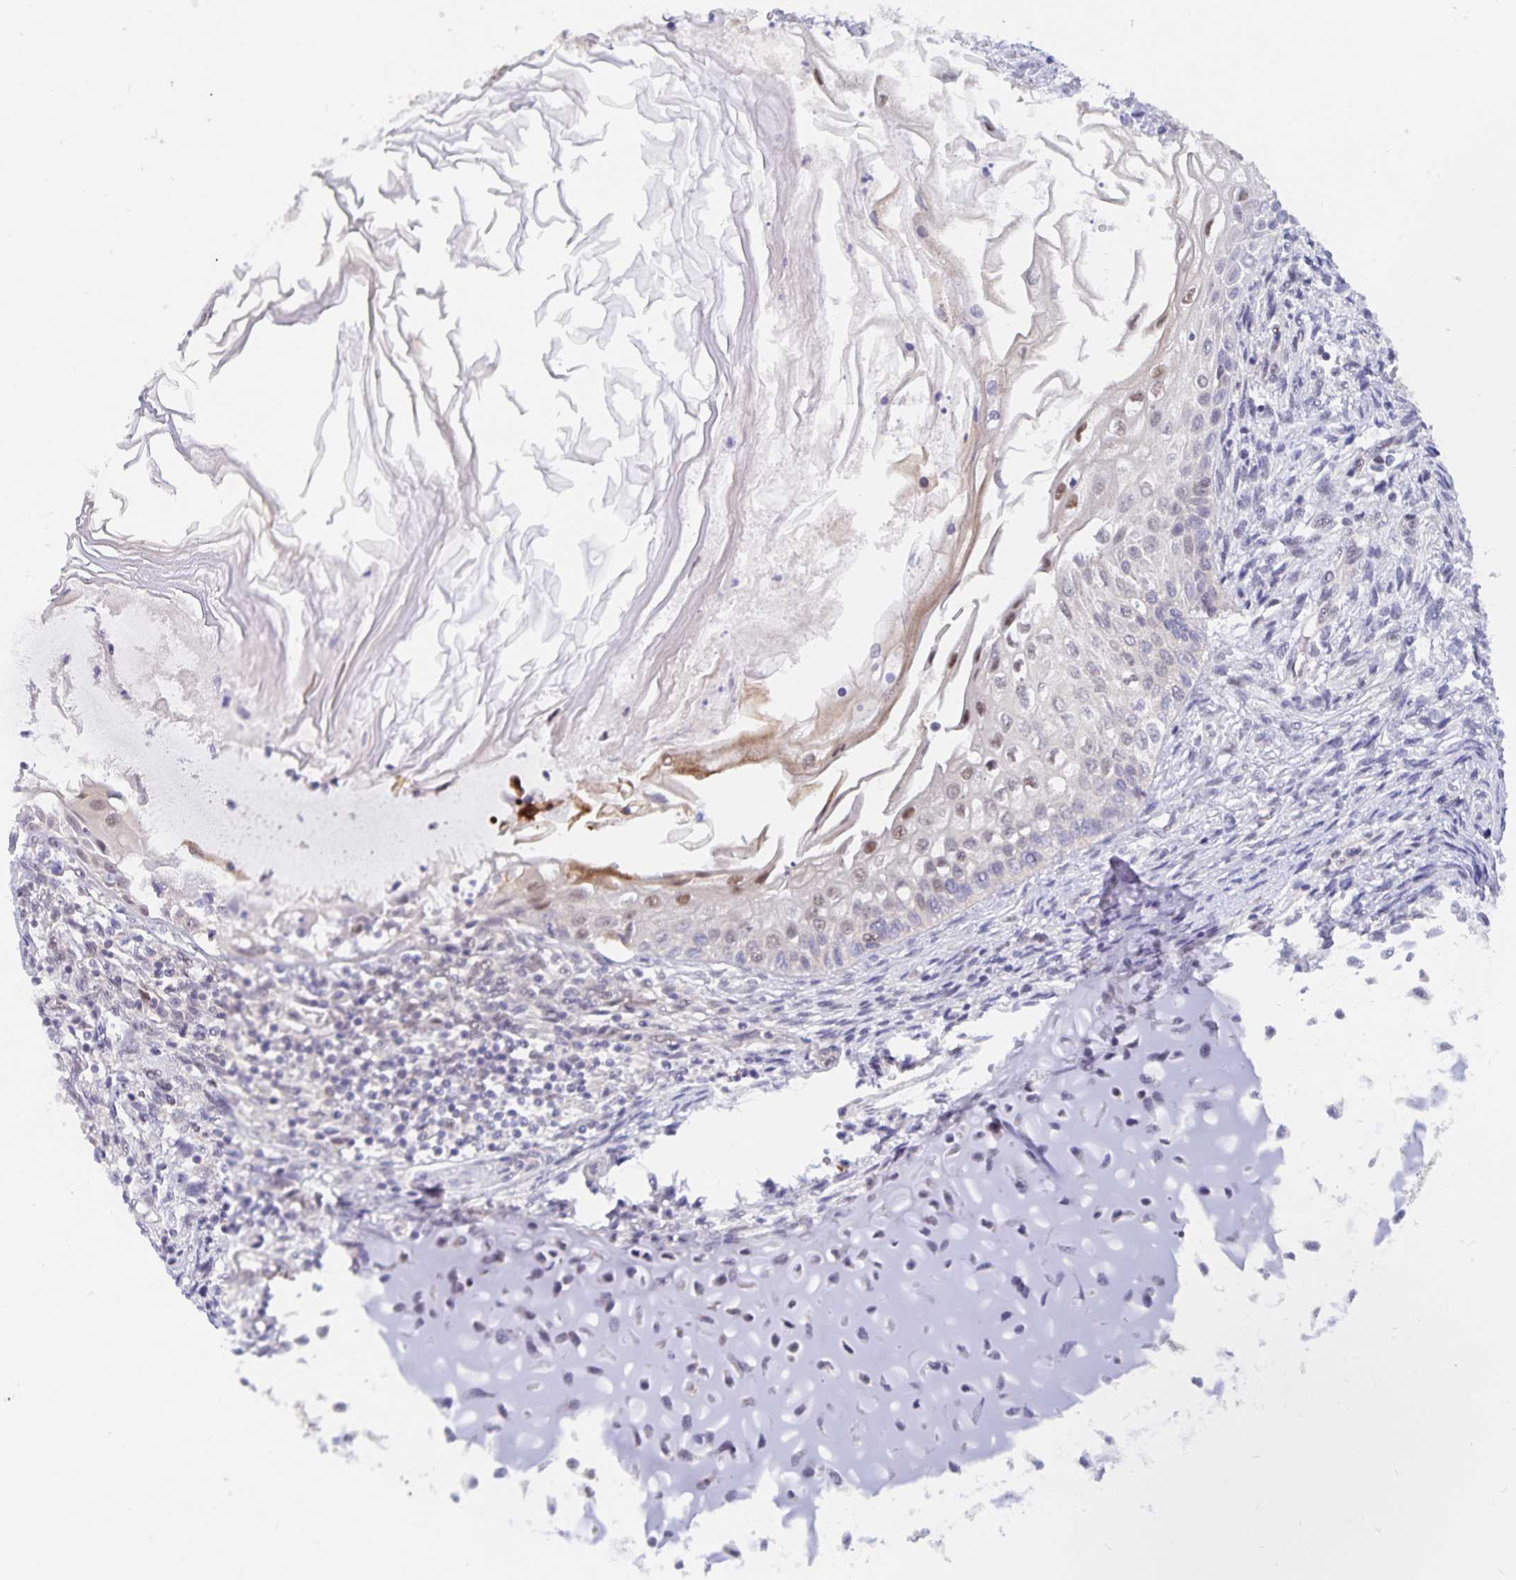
{"staining": {"intensity": "moderate", "quantity": "<25%", "location": "nuclear"}, "tissue": "testis cancer", "cell_type": "Tumor cells", "image_type": "cancer", "snomed": [{"axis": "morphology", "description": "Carcinoma, Embryonal, NOS"}, {"axis": "topography", "description": "Testis"}], "caption": "Protein staining displays moderate nuclear positivity in about <25% of tumor cells in testis embryonal carcinoma. (DAB = brown stain, brightfield microscopy at high magnification).", "gene": "BAG6", "patient": {"sex": "male", "age": 37}}